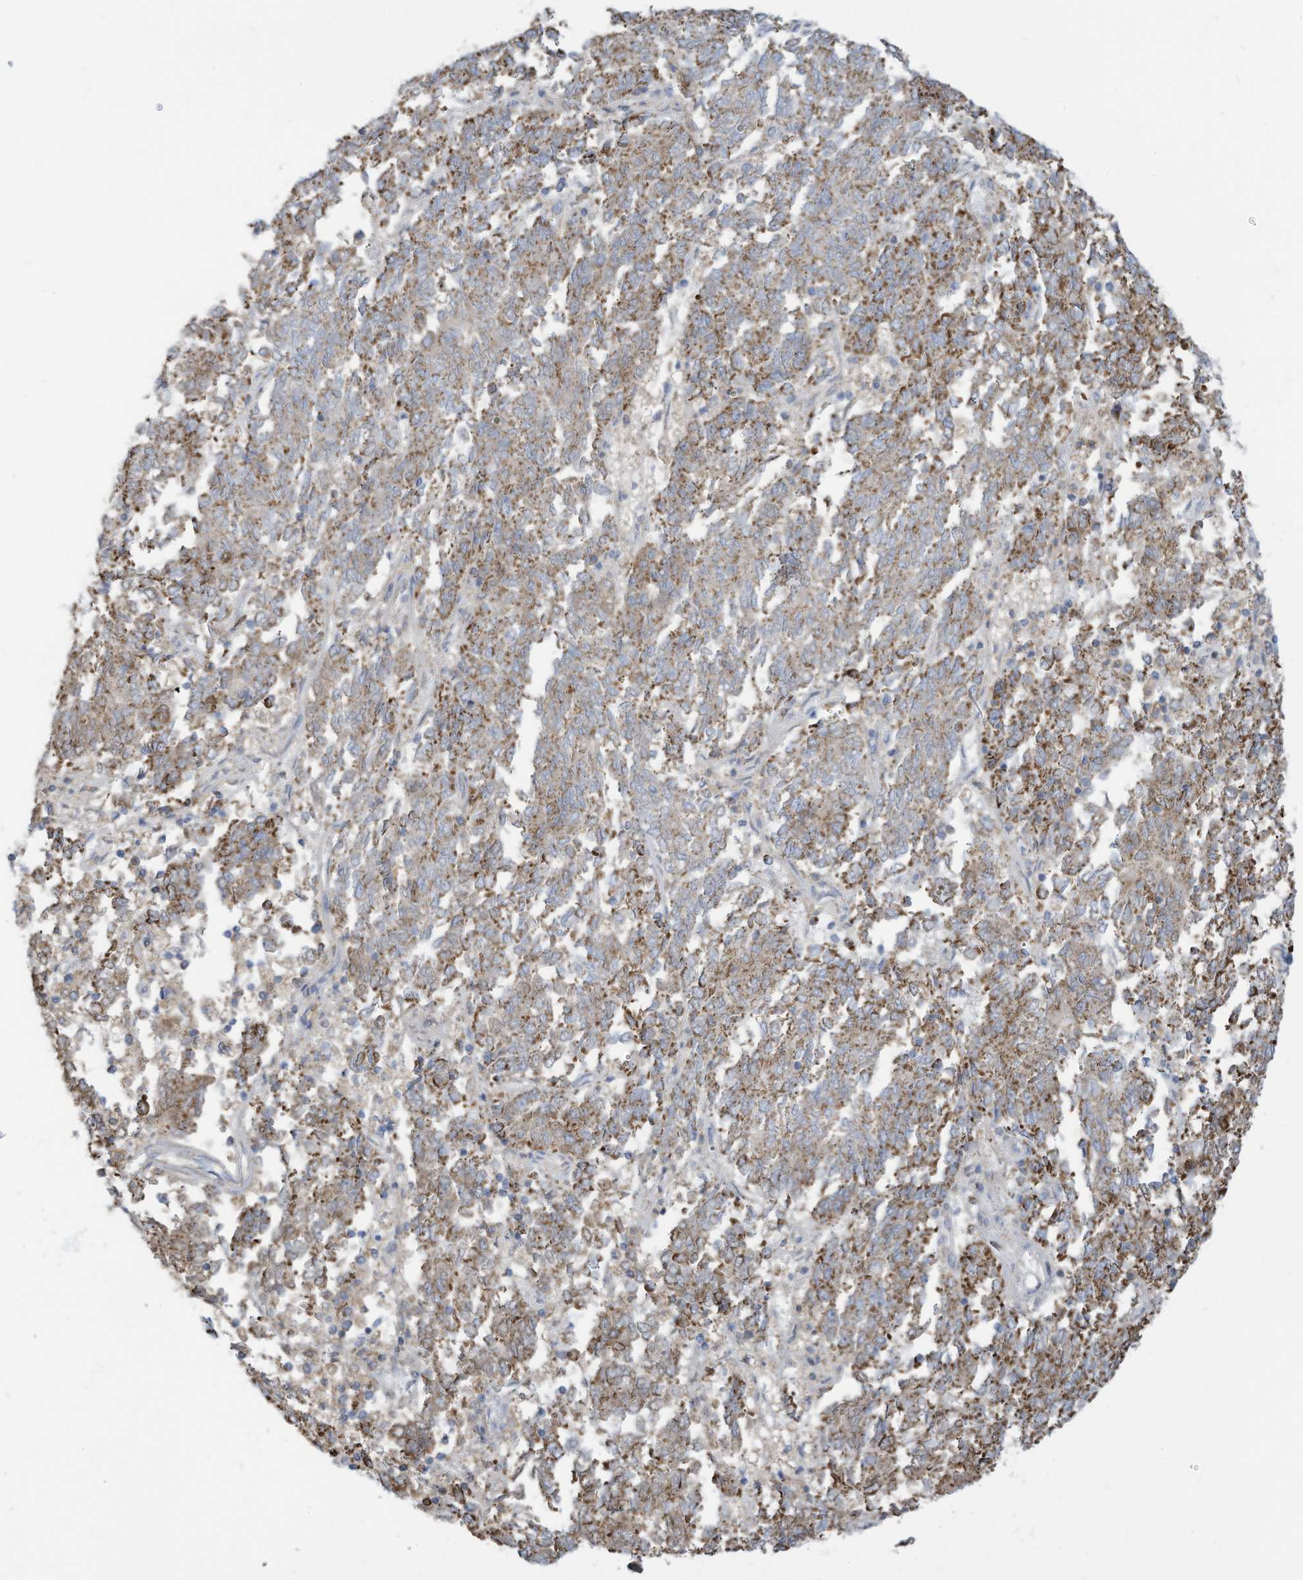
{"staining": {"intensity": "moderate", "quantity": ">75%", "location": "cytoplasmic/membranous"}, "tissue": "endometrial cancer", "cell_type": "Tumor cells", "image_type": "cancer", "snomed": [{"axis": "morphology", "description": "Adenocarcinoma, NOS"}, {"axis": "topography", "description": "Endometrium"}], "caption": "Tumor cells display moderate cytoplasmic/membranous staining in approximately >75% of cells in adenocarcinoma (endometrial). (DAB (3,3'-diaminobenzidine) IHC, brown staining for protein, blue staining for nuclei).", "gene": "NLN", "patient": {"sex": "female", "age": 80}}